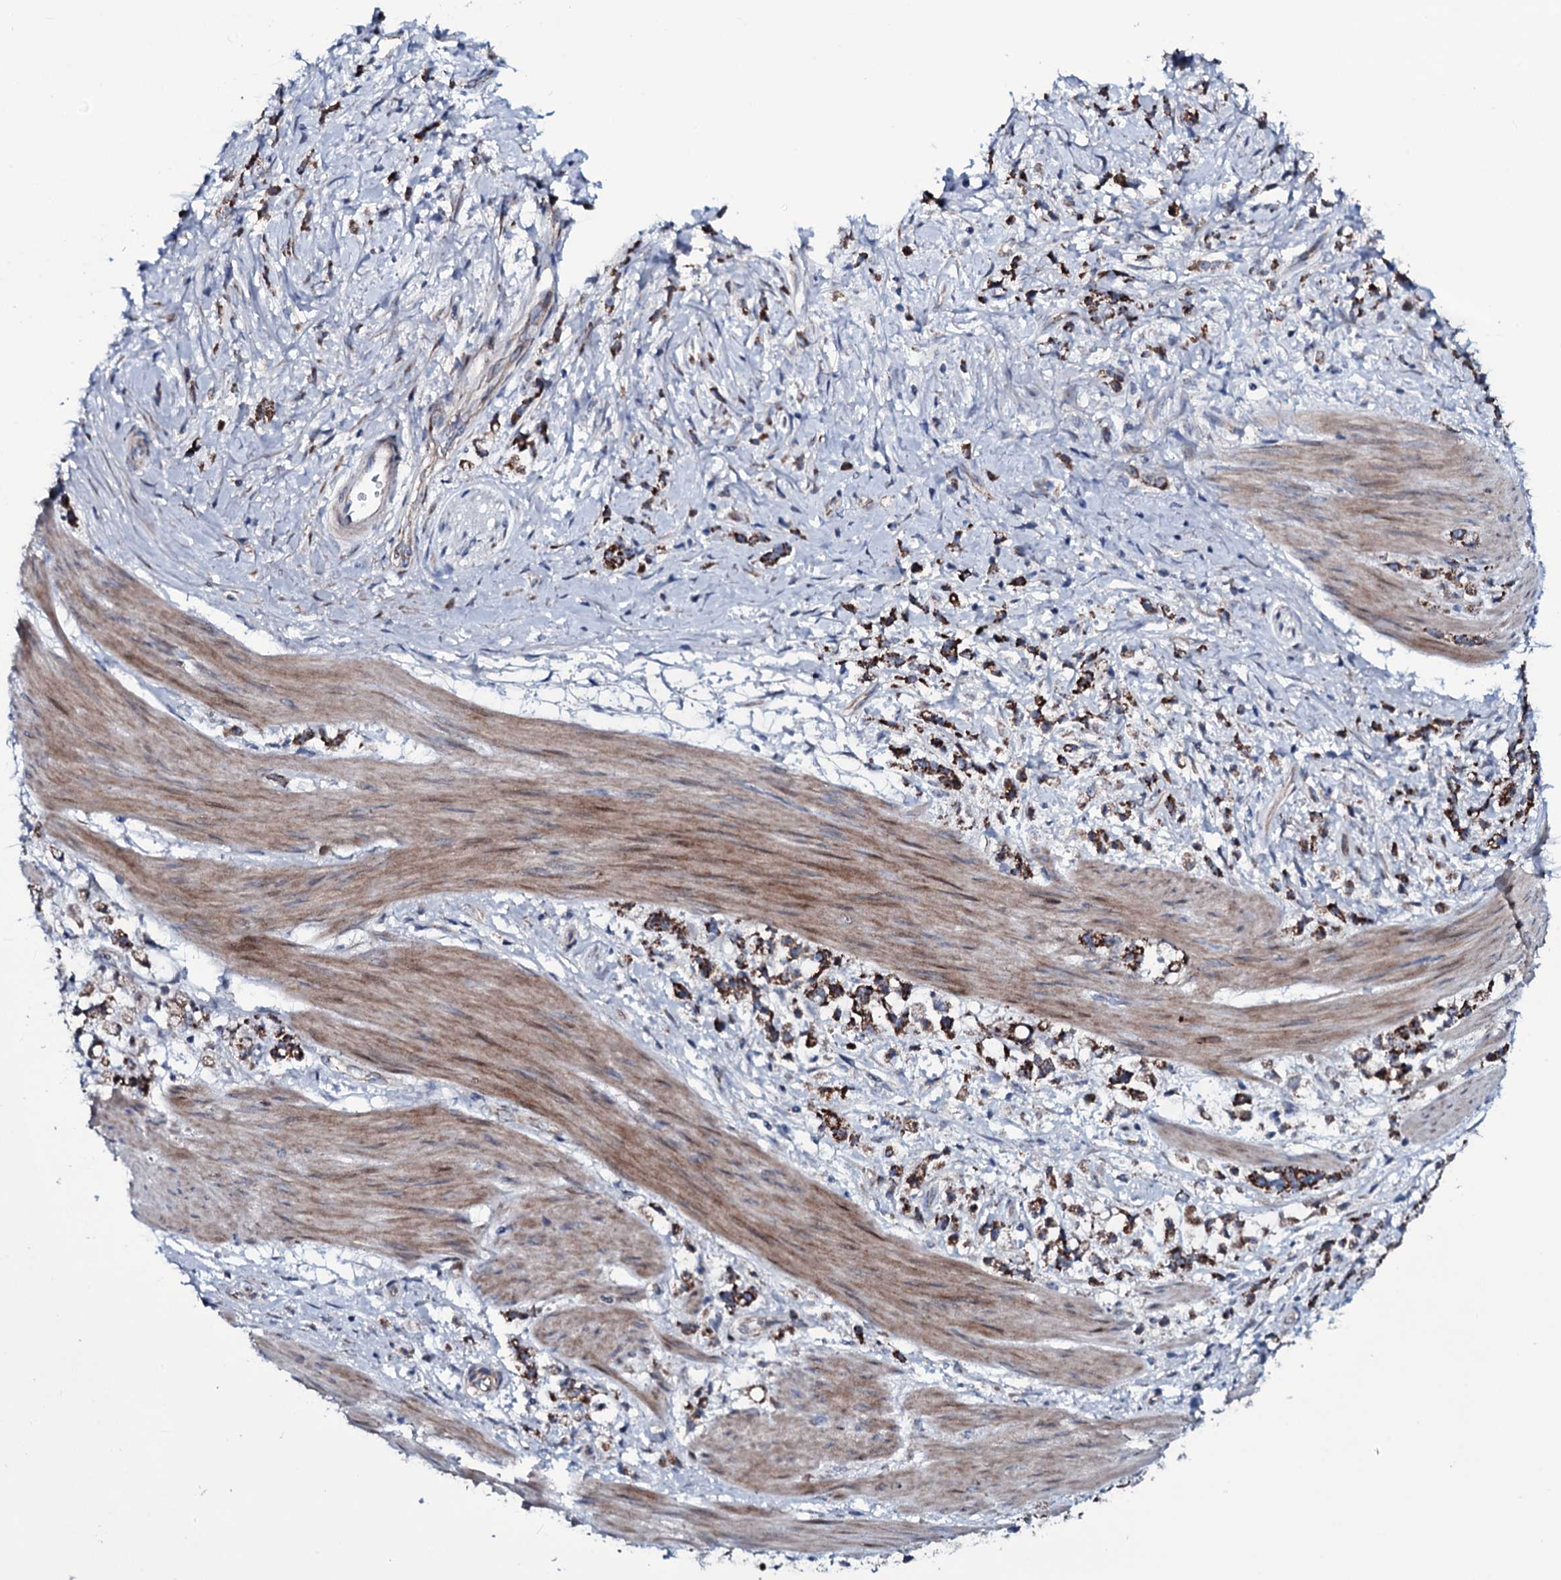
{"staining": {"intensity": "strong", "quantity": ">75%", "location": "cytoplasmic/membranous"}, "tissue": "stomach cancer", "cell_type": "Tumor cells", "image_type": "cancer", "snomed": [{"axis": "morphology", "description": "Adenocarcinoma, NOS"}, {"axis": "topography", "description": "Stomach"}], "caption": "There is high levels of strong cytoplasmic/membranous staining in tumor cells of stomach adenocarcinoma, as demonstrated by immunohistochemical staining (brown color).", "gene": "WIPF3", "patient": {"sex": "female", "age": 60}}